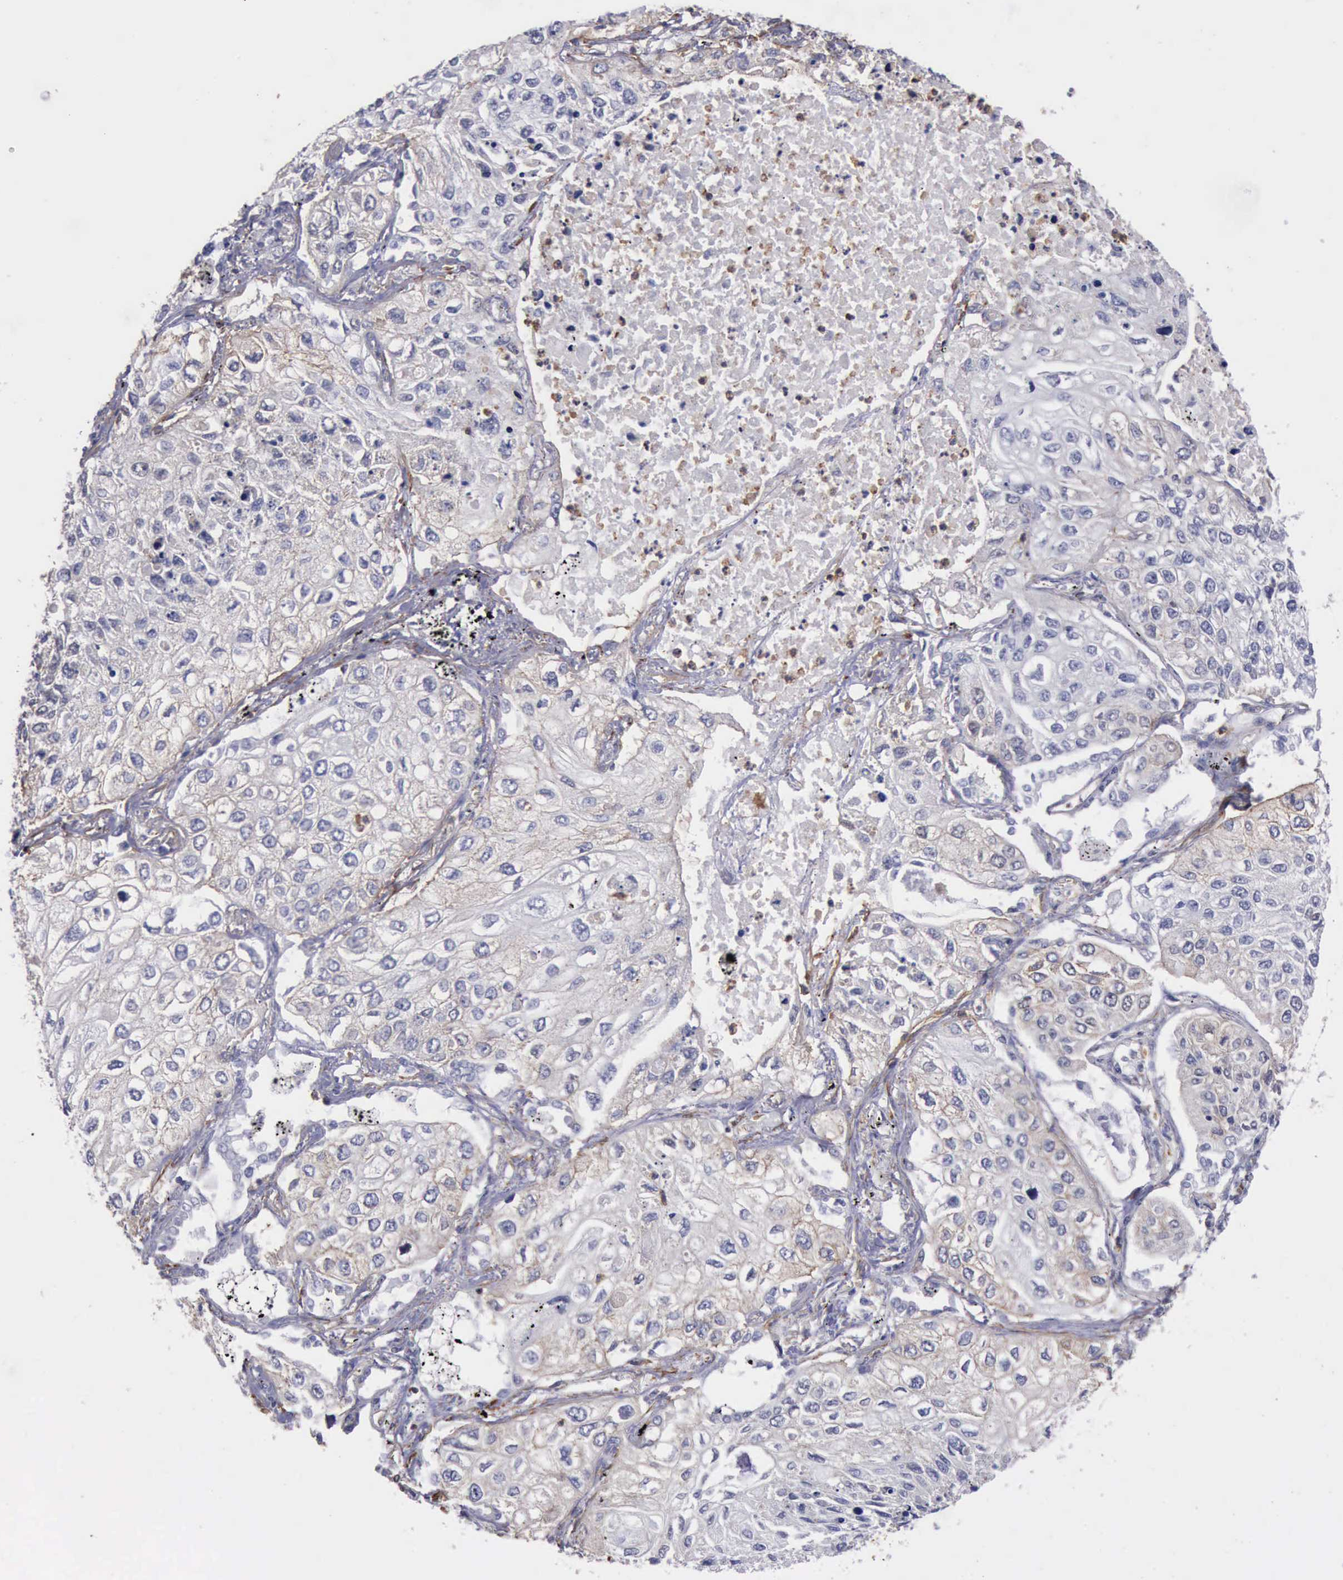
{"staining": {"intensity": "weak", "quantity": "<25%", "location": "cytoplasmic/membranous"}, "tissue": "lung cancer", "cell_type": "Tumor cells", "image_type": "cancer", "snomed": [{"axis": "morphology", "description": "Squamous cell carcinoma, NOS"}, {"axis": "topography", "description": "Lung"}], "caption": "Immunohistochemical staining of lung cancer (squamous cell carcinoma) demonstrates no significant expression in tumor cells.", "gene": "FLNA", "patient": {"sex": "male", "age": 75}}